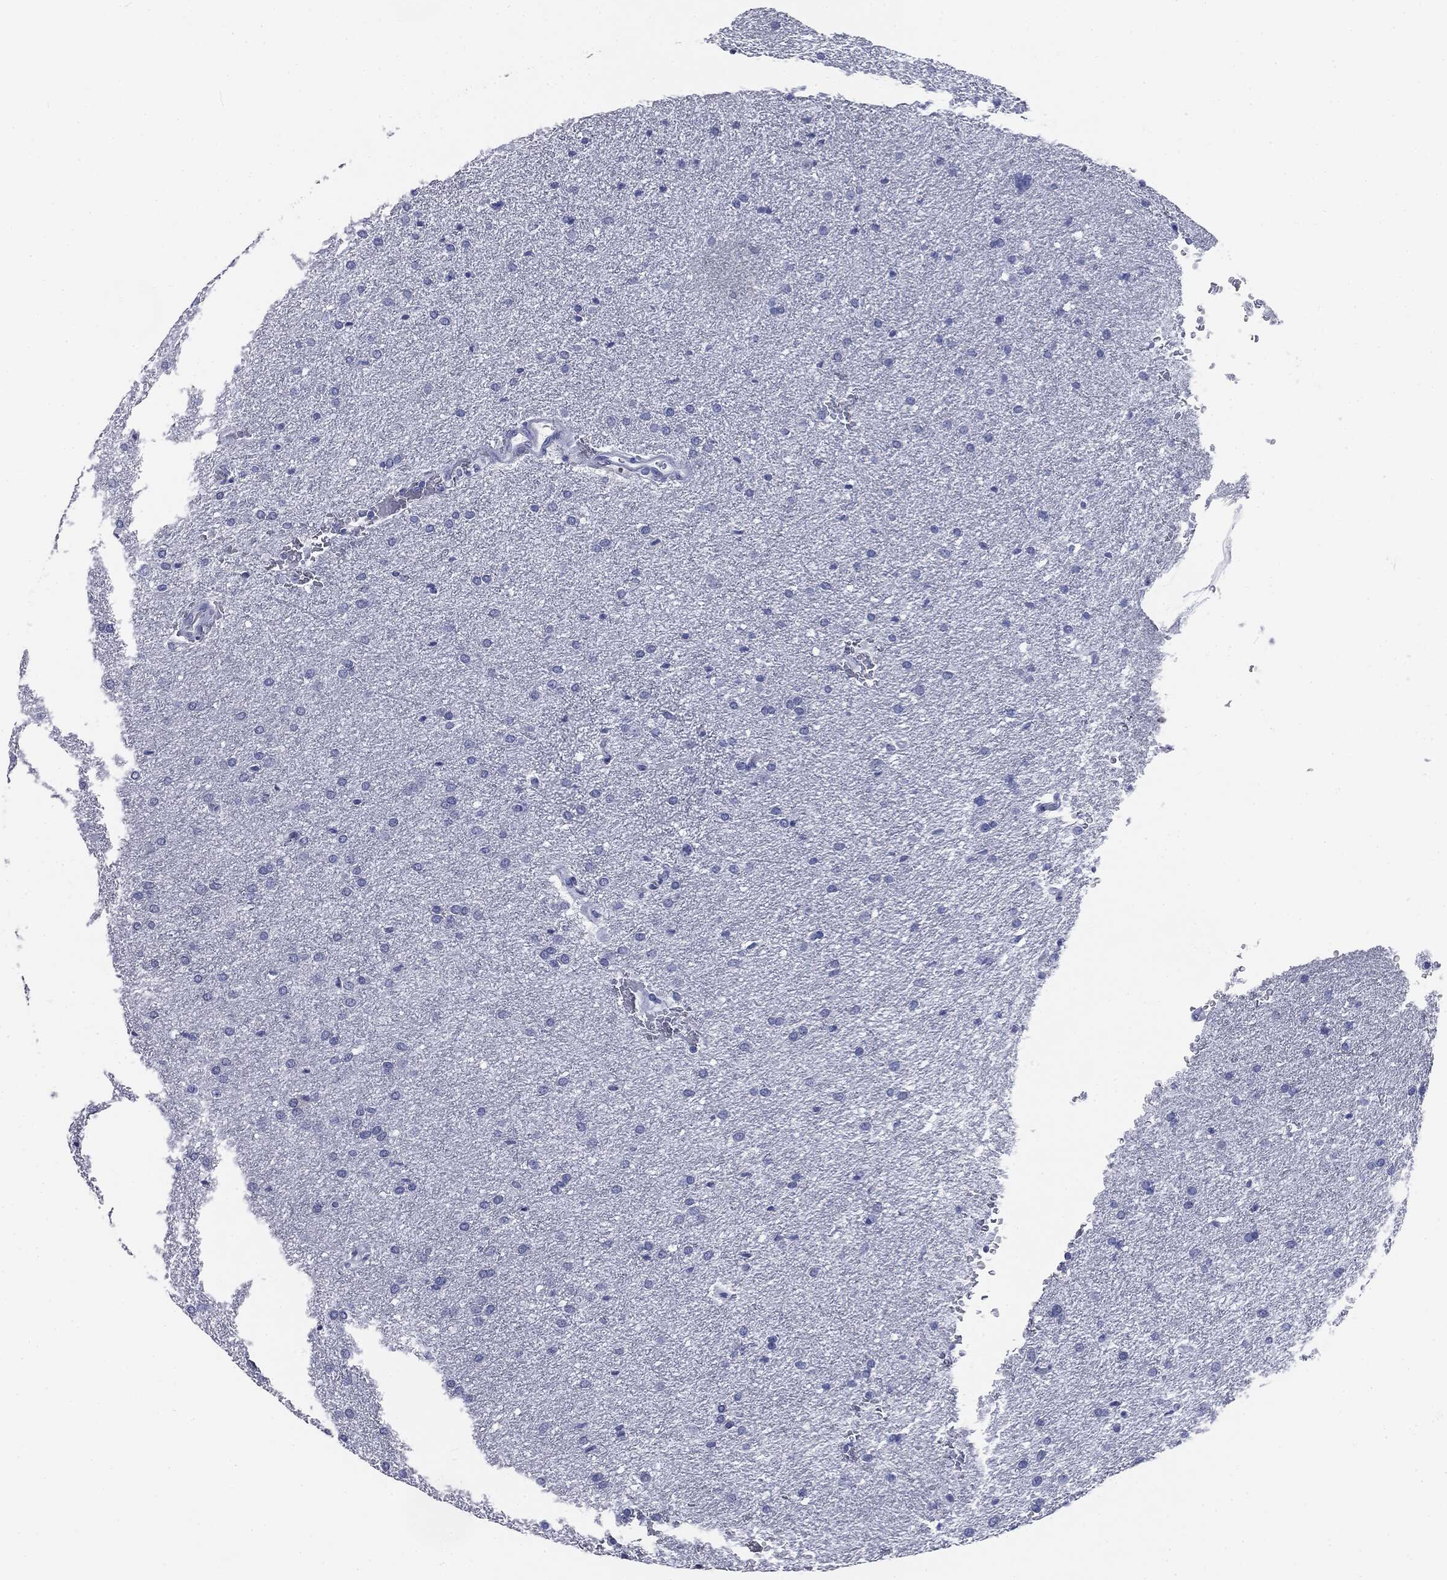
{"staining": {"intensity": "negative", "quantity": "none", "location": "none"}, "tissue": "glioma", "cell_type": "Tumor cells", "image_type": "cancer", "snomed": [{"axis": "morphology", "description": "Glioma, malignant, Low grade"}, {"axis": "topography", "description": "Brain"}], "caption": "An immunohistochemistry (IHC) histopathology image of low-grade glioma (malignant) is shown. There is no staining in tumor cells of low-grade glioma (malignant). (DAB immunohistochemistry, high magnification).", "gene": "ATP2A1", "patient": {"sex": "female", "age": 37}}